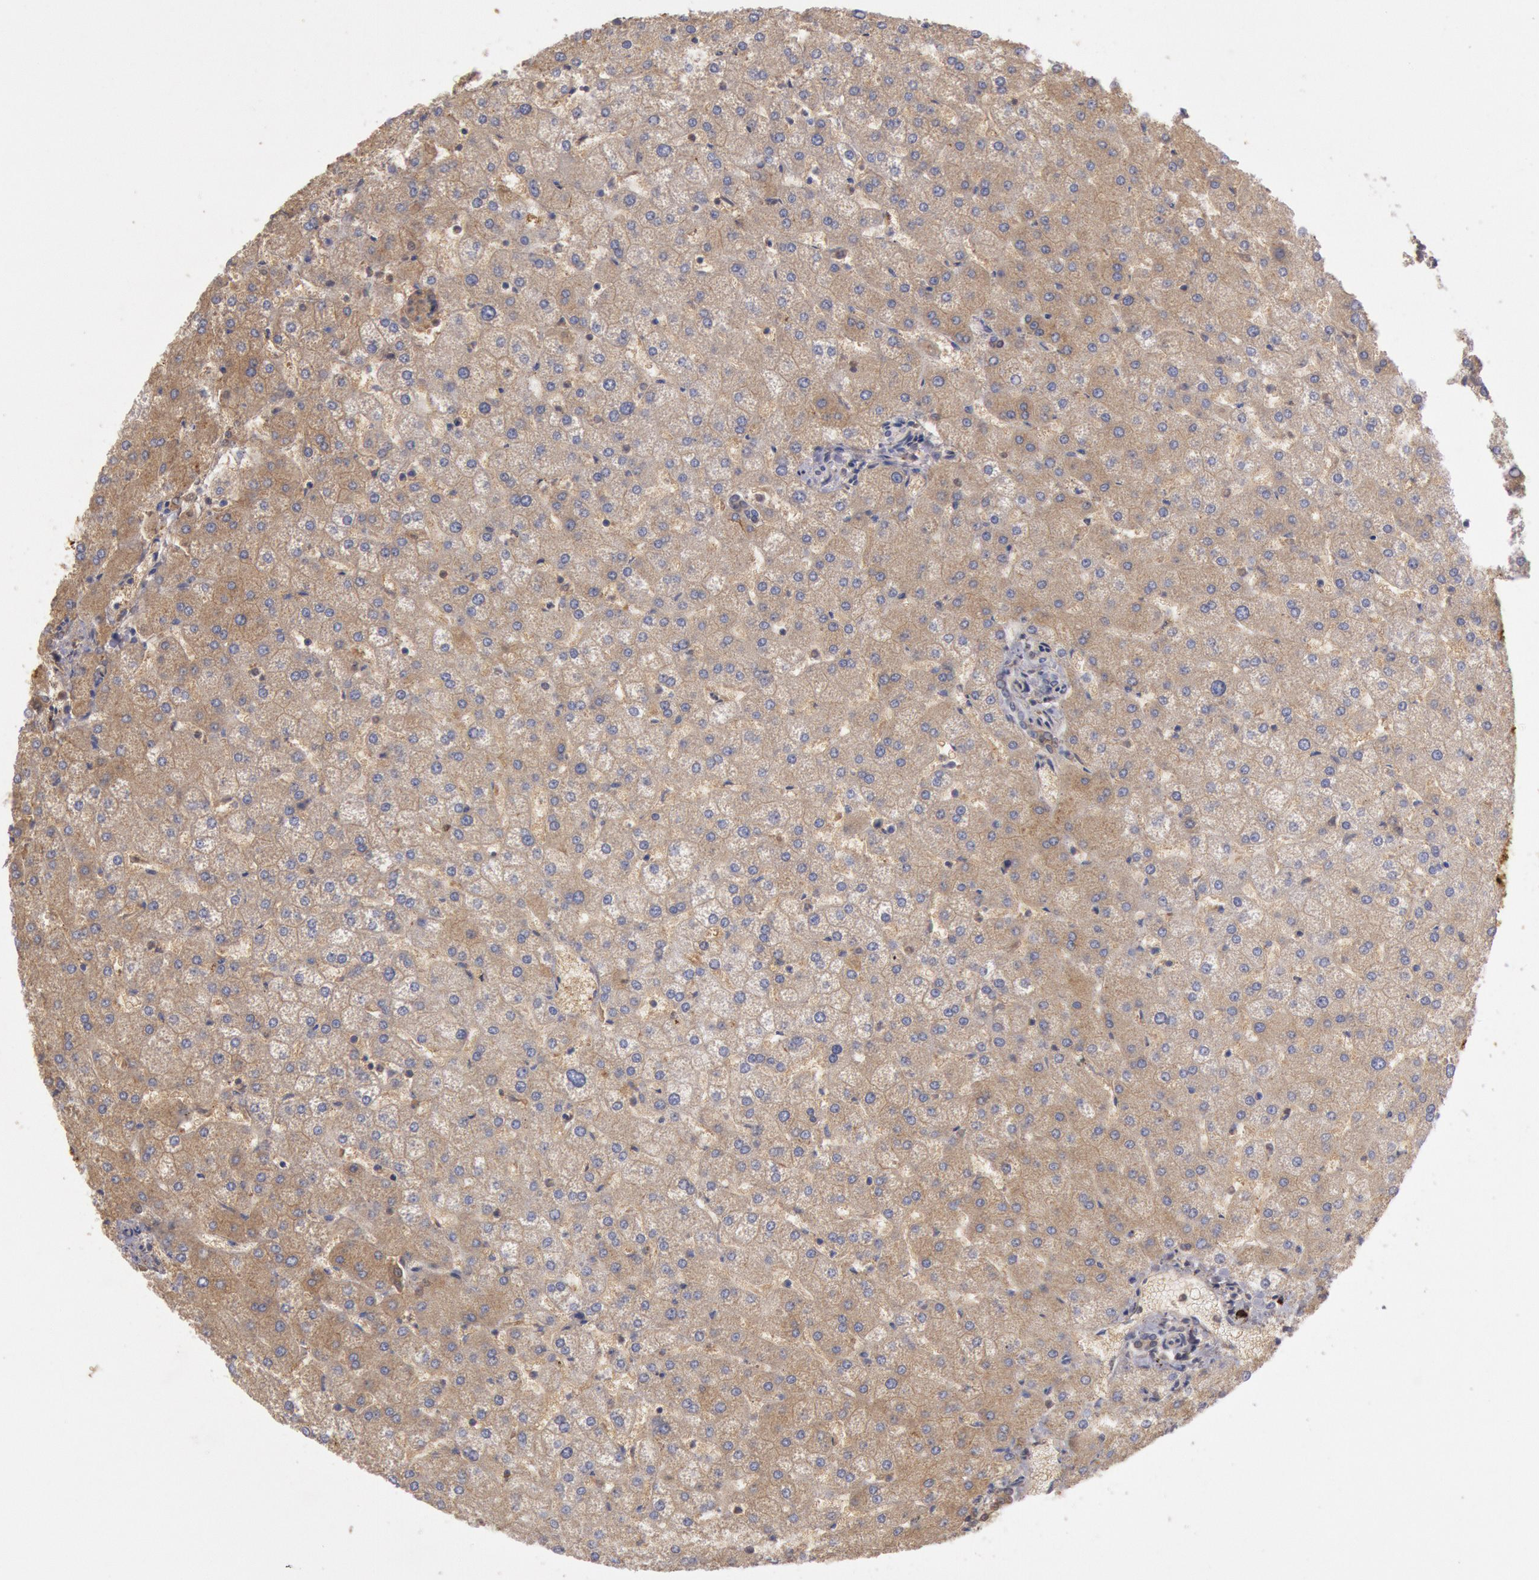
{"staining": {"intensity": "negative", "quantity": "none", "location": "none"}, "tissue": "liver", "cell_type": "Cholangiocytes", "image_type": "normal", "snomed": [{"axis": "morphology", "description": "Normal tissue, NOS"}, {"axis": "topography", "description": "Liver"}], "caption": "Protein analysis of benign liver demonstrates no significant positivity in cholangiocytes. (Brightfield microscopy of DAB IHC at high magnification).", "gene": "IGHA1", "patient": {"sex": "female", "age": 32}}